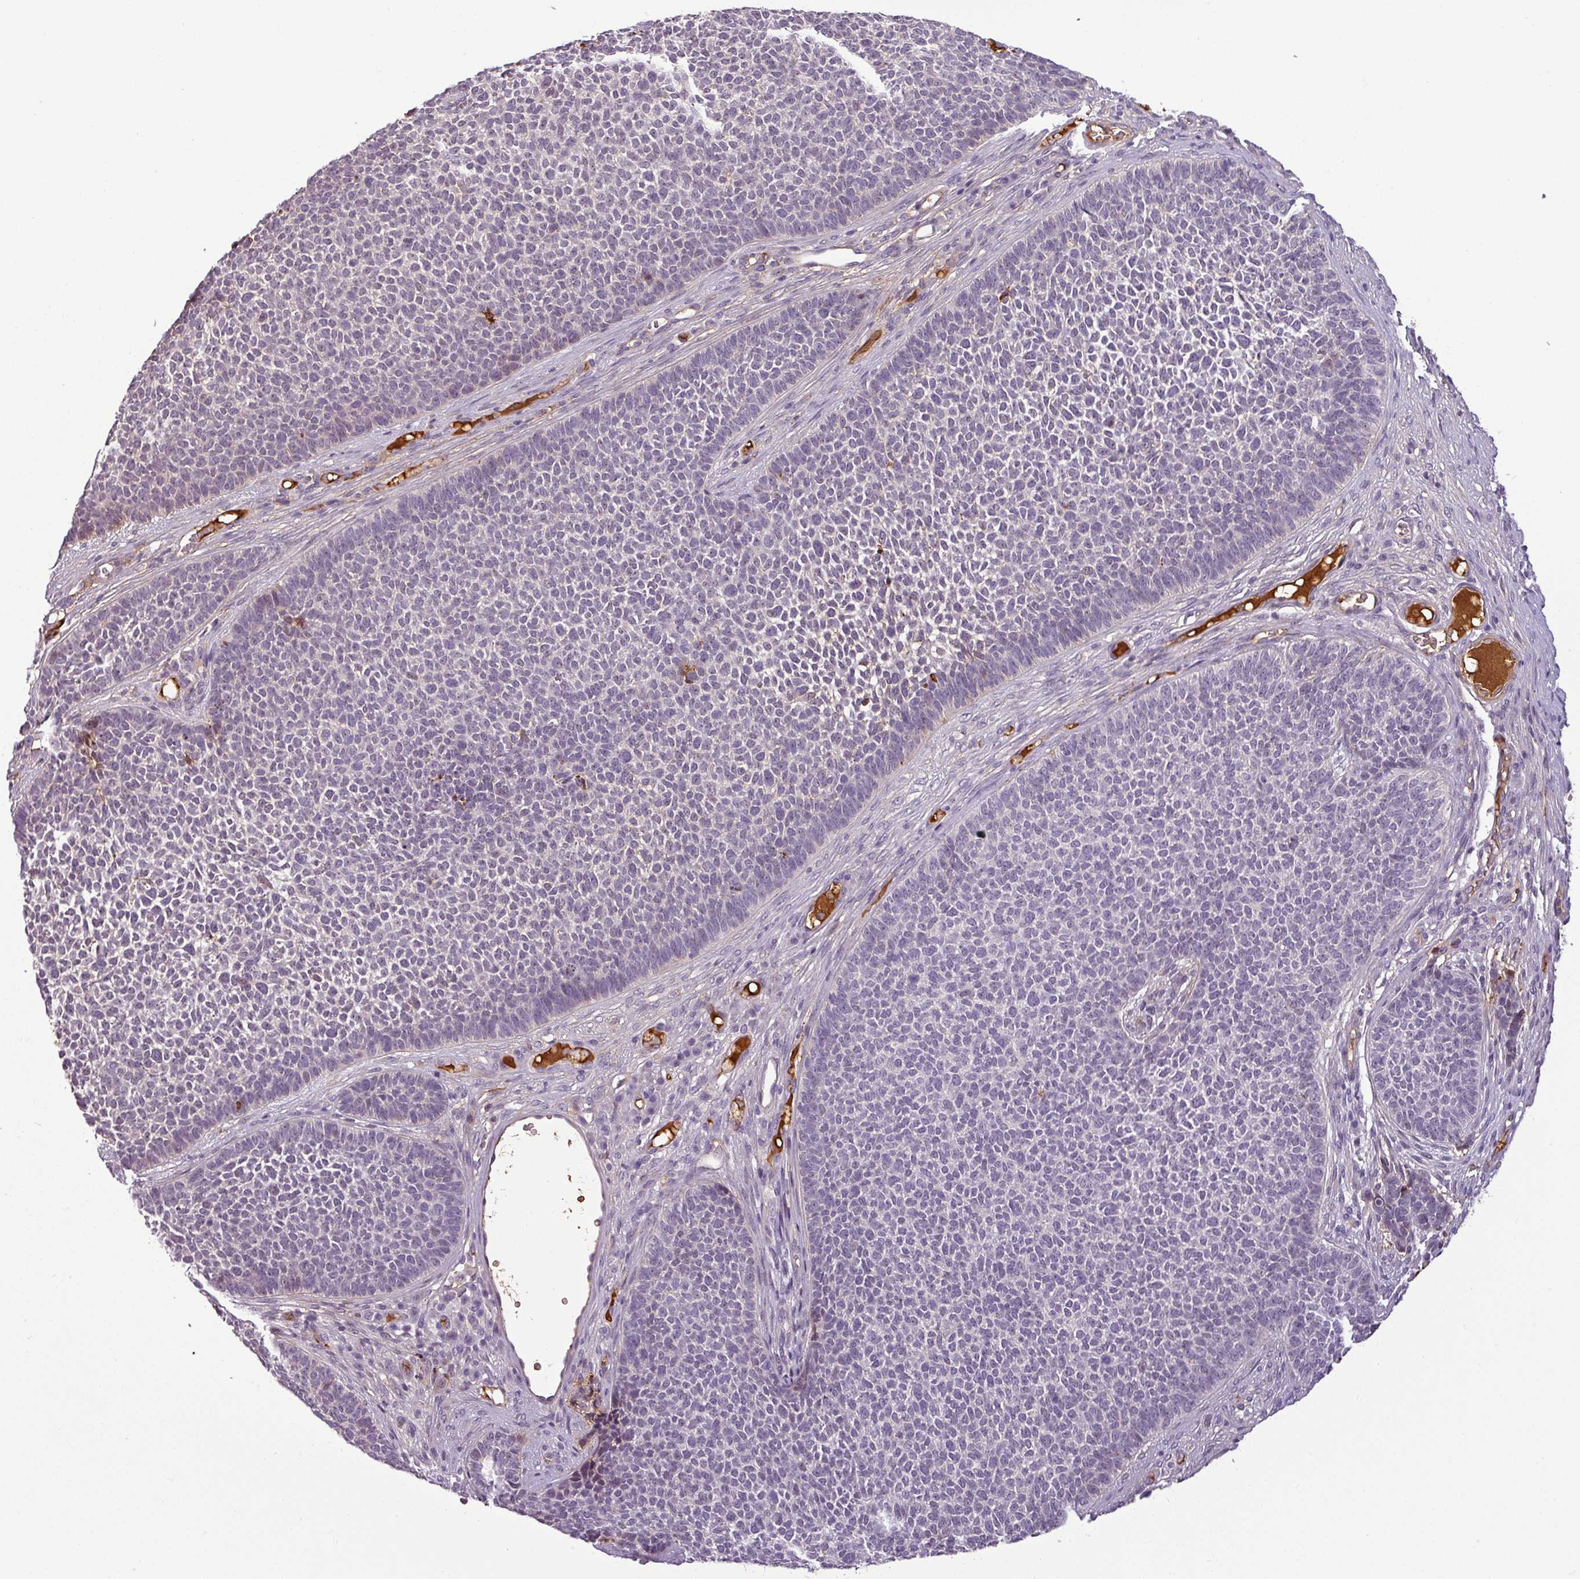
{"staining": {"intensity": "negative", "quantity": "none", "location": "none"}, "tissue": "skin cancer", "cell_type": "Tumor cells", "image_type": "cancer", "snomed": [{"axis": "morphology", "description": "Basal cell carcinoma"}, {"axis": "topography", "description": "Skin"}], "caption": "Tumor cells are negative for brown protein staining in skin cancer.", "gene": "APOC1", "patient": {"sex": "female", "age": 84}}